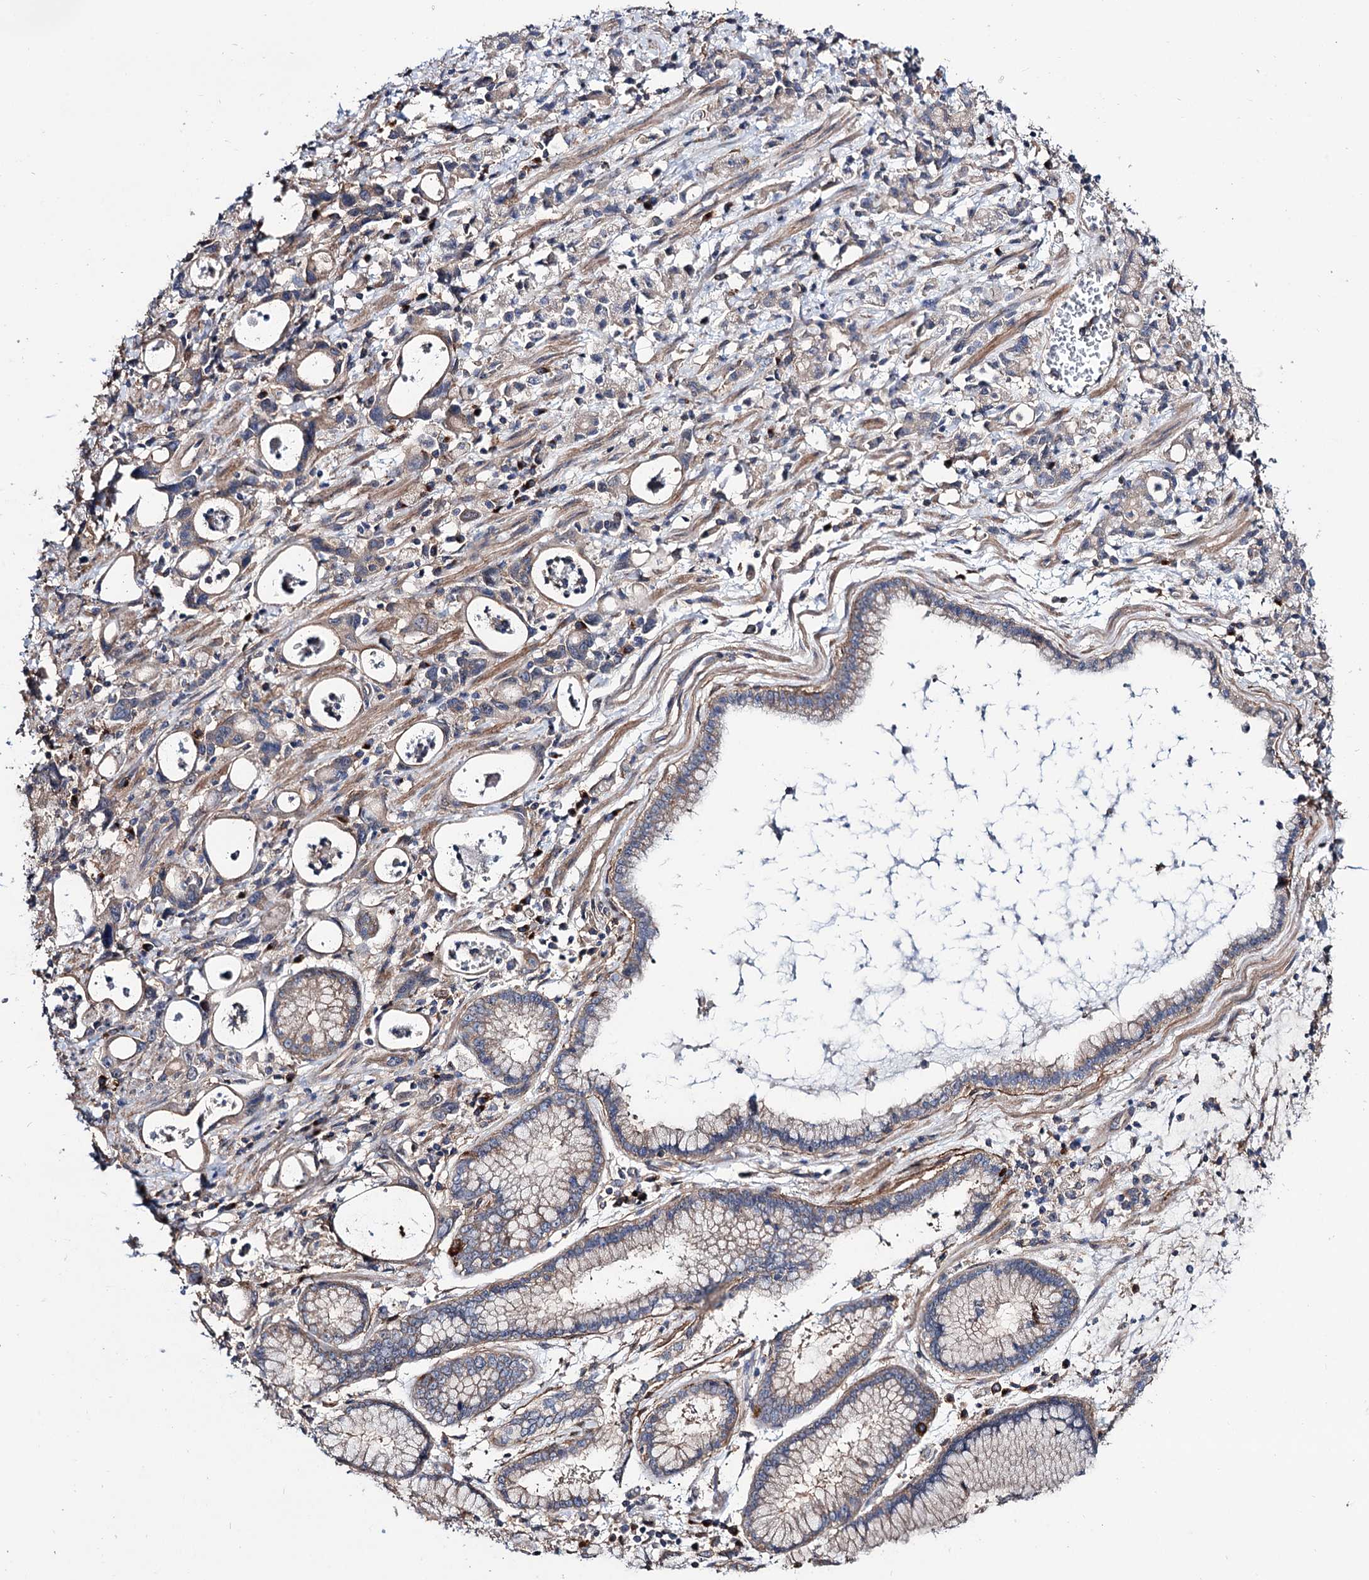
{"staining": {"intensity": "weak", "quantity": ">75%", "location": "cytoplasmic/membranous"}, "tissue": "stomach cancer", "cell_type": "Tumor cells", "image_type": "cancer", "snomed": [{"axis": "morphology", "description": "Adenocarcinoma, NOS"}, {"axis": "topography", "description": "Stomach, lower"}], "caption": "Stomach adenocarcinoma stained for a protein exhibits weak cytoplasmic/membranous positivity in tumor cells.", "gene": "SEC24A", "patient": {"sex": "female", "age": 43}}